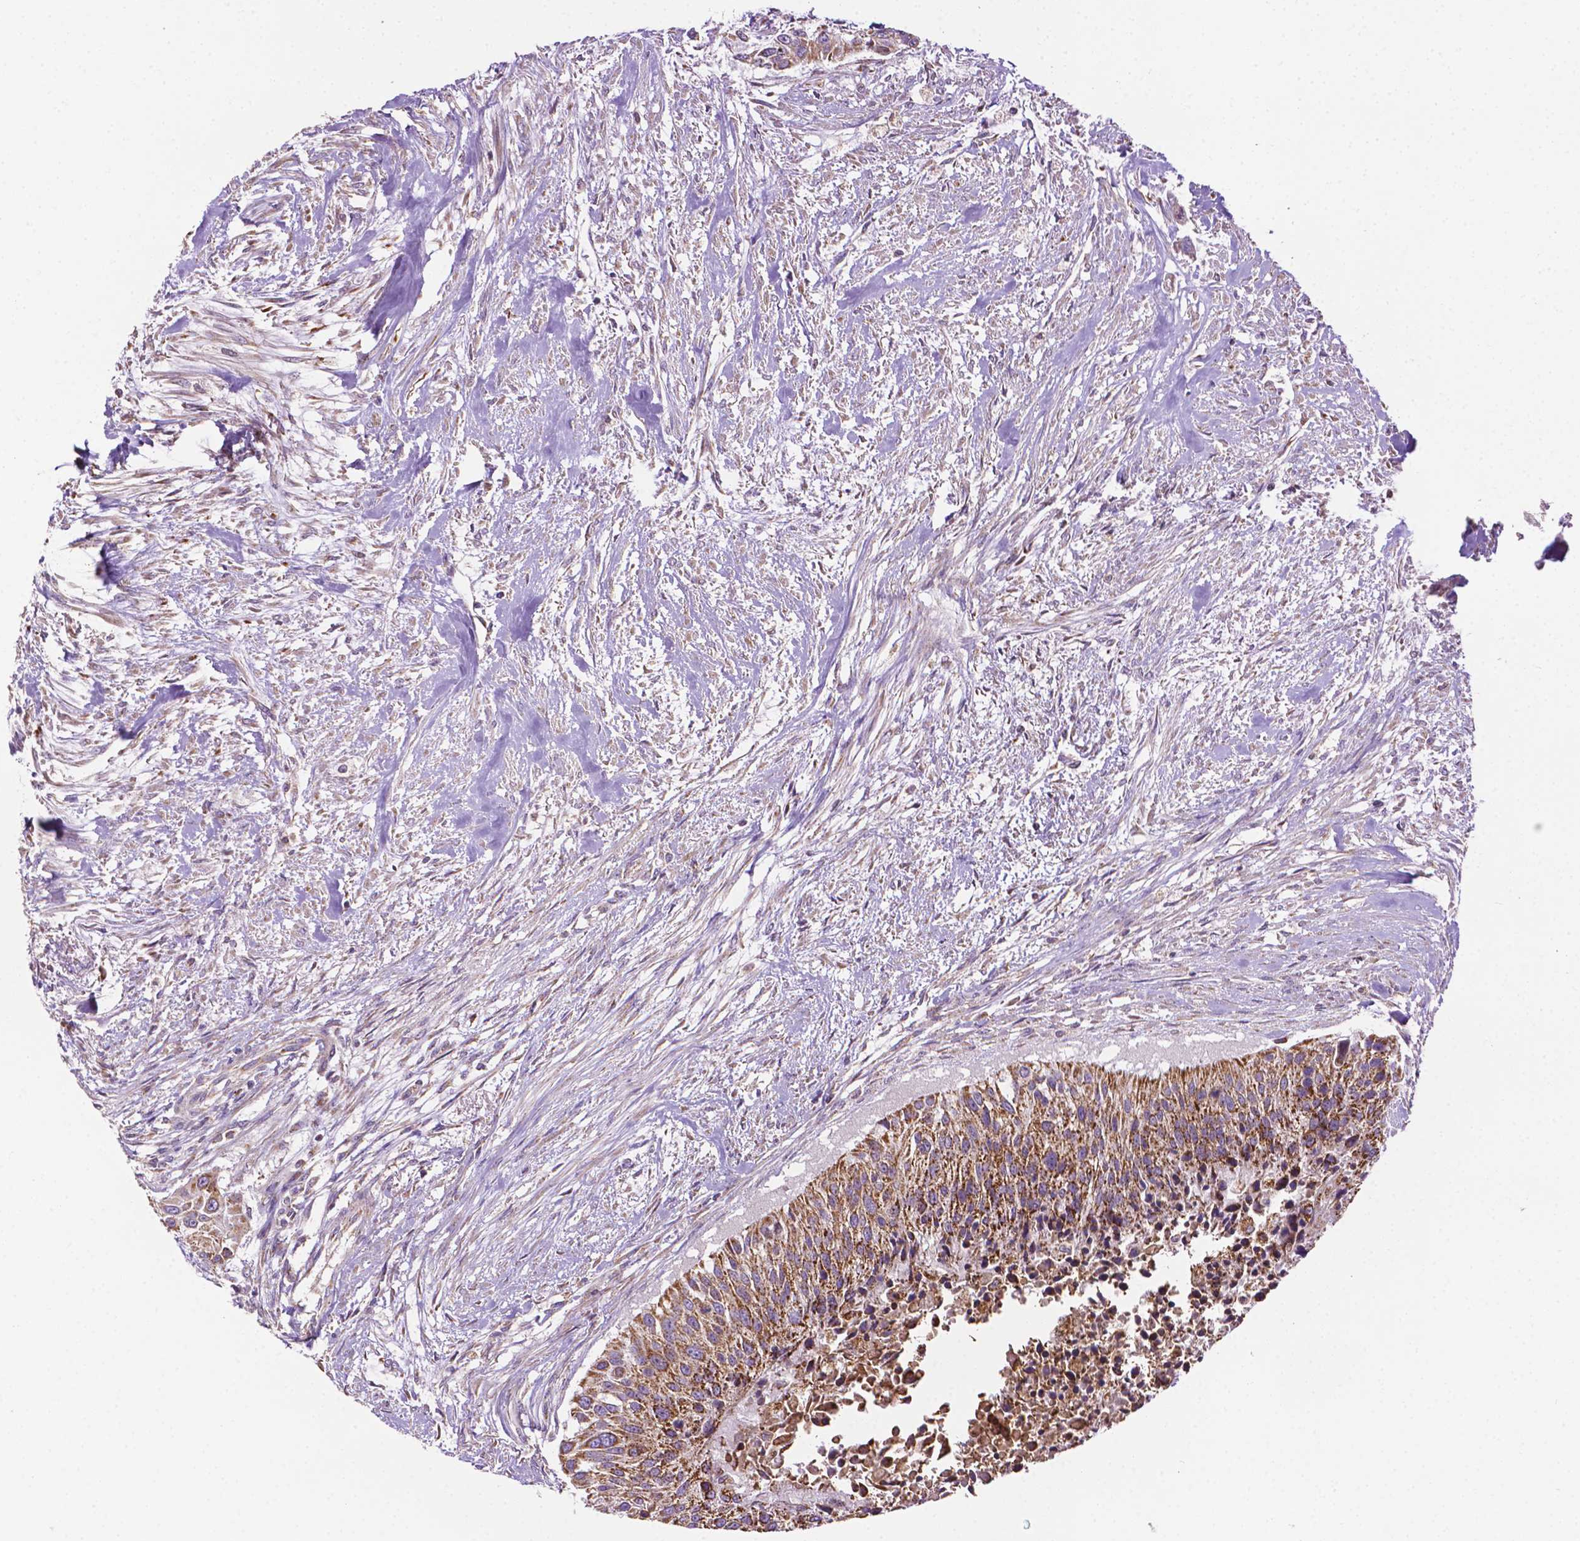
{"staining": {"intensity": "strong", "quantity": ">75%", "location": "cytoplasmic/membranous"}, "tissue": "urothelial cancer", "cell_type": "Tumor cells", "image_type": "cancer", "snomed": [{"axis": "morphology", "description": "Urothelial carcinoma, NOS"}, {"axis": "topography", "description": "Urinary bladder"}], "caption": "Approximately >75% of tumor cells in human transitional cell carcinoma display strong cytoplasmic/membranous protein staining as visualized by brown immunohistochemical staining.", "gene": "ILVBL", "patient": {"sex": "male", "age": 55}}